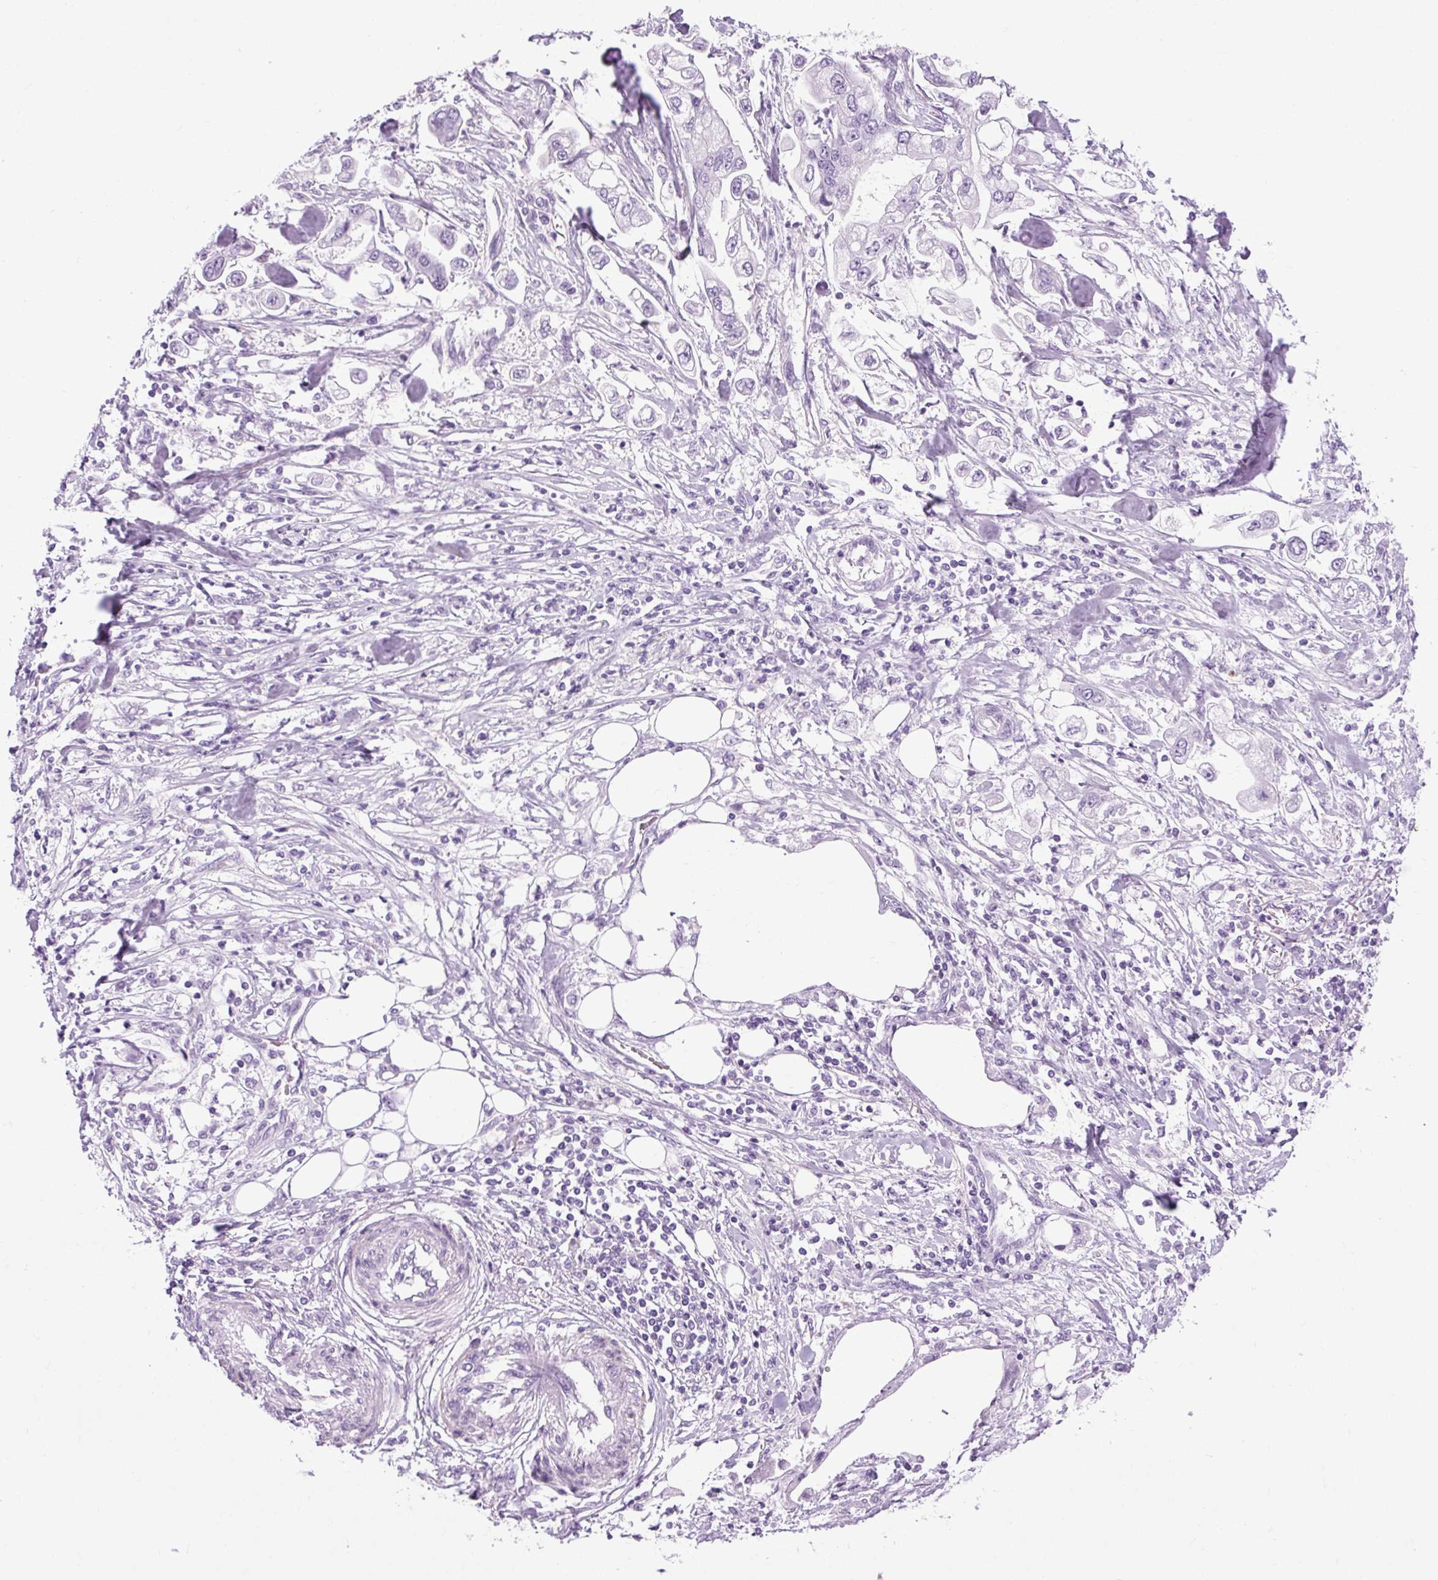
{"staining": {"intensity": "negative", "quantity": "none", "location": "none"}, "tissue": "stomach cancer", "cell_type": "Tumor cells", "image_type": "cancer", "snomed": [{"axis": "morphology", "description": "Adenocarcinoma, NOS"}, {"axis": "topography", "description": "Stomach"}], "caption": "A high-resolution image shows immunohistochemistry (IHC) staining of adenocarcinoma (stomach), which demonstrates no significant expression in tumor cells. The staining was performed using DAB (3,3'-diaminobenzidine) to visualize the protein expression in brown, while the nuclei were stained in blue with hematoxylin (Magnification: 20x).", "gene": "OOEP", "patient": {"sex": "male", "age": 62}}